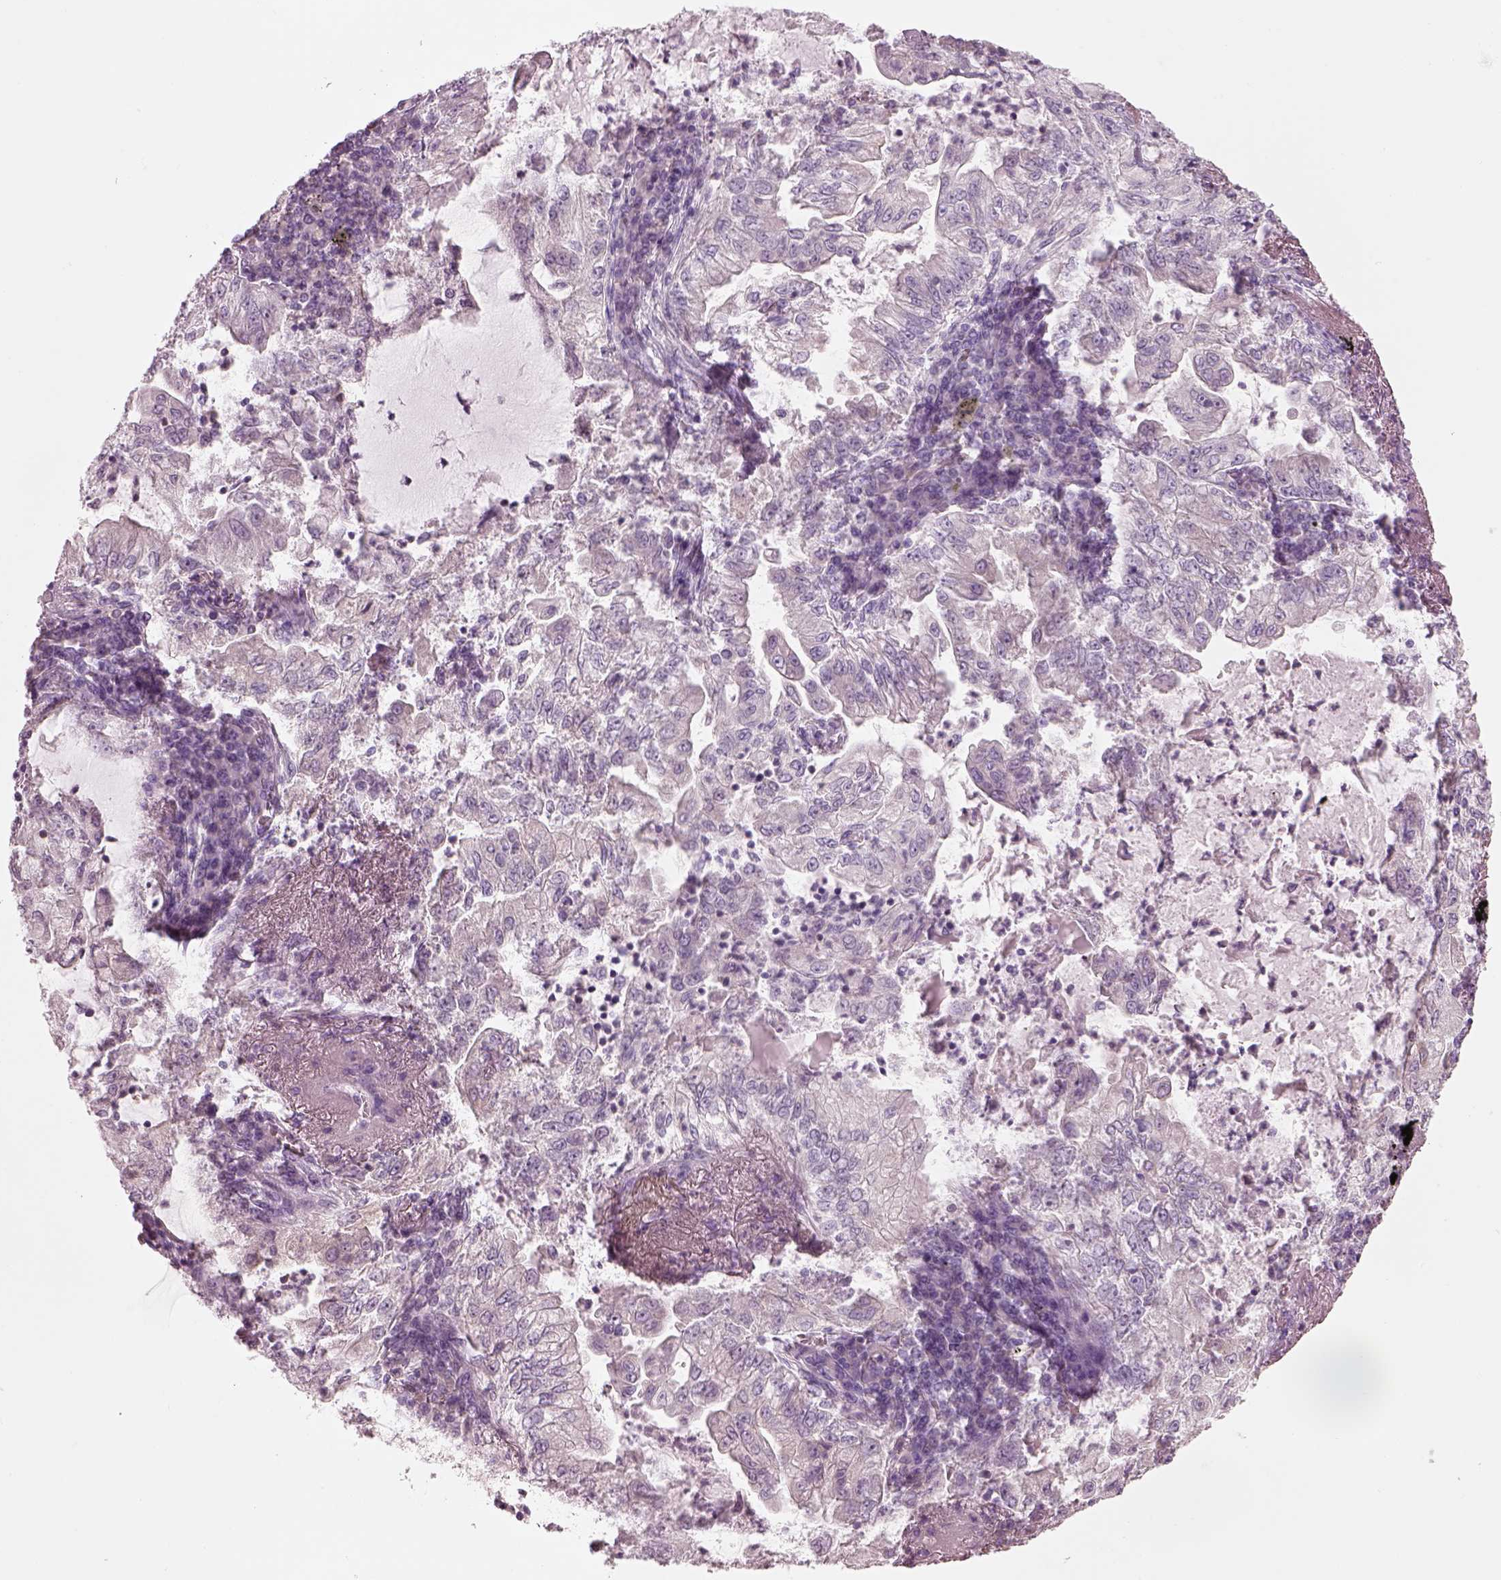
{"staining": {"intensity": "negative", "quantity": "none", "location": "none"}, "tissue": "lung cancer", "cell_type": "Tumor cells", "image_type": "cancer", "snomed": [{"axis": "morphology", "description": "Adenocarcinoma, NOS"}, {"axis": "topography", "description": "Lung"}], "caption": "This is a micrograph of IHC staining of adenocarcinoma (lung), which shows no positivity in tumor cells.", "gene": "SLC27A2", "patient": {"sex": "female", "age": 73}}